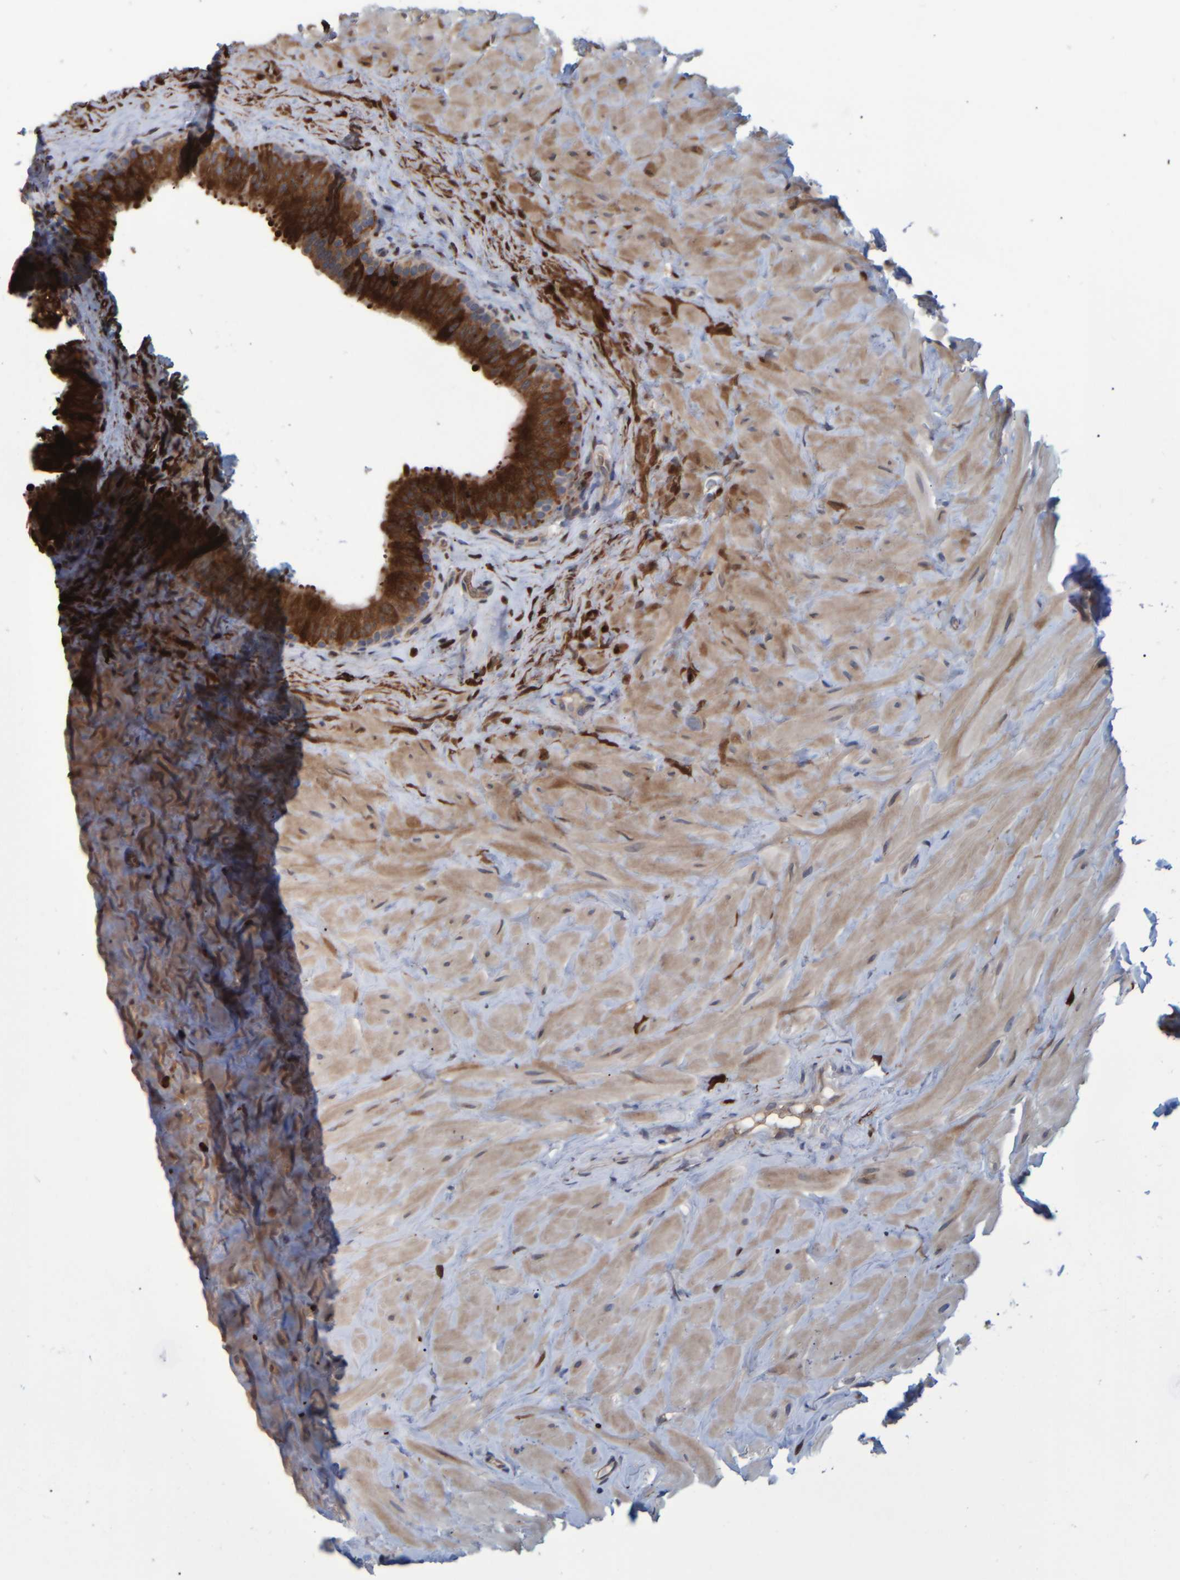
{"staining": {"intensity": "strong", "quantity": ">75%", "location": "cytoplasmic/membranous"}, "tissue": "epididymis", "cell_type": "Glandular cells", "image_type": "normal", "snomed": [{"axis": "morphology", "description": "Normal tissue, NOS"}, {"axis": "topography", "description": "Vascular tissue"}, {"axis": "topography", "description": "Epididymis"}], "caption": "Immunohistochemistry (IHC) photomicrograph of benign epididymis: epididymis stained using IHC displays high levels of strong protein expression localized specifically in the cytoplasmic/membranous of glandular cells, appearing as a cytoplasmic/membranous brown color.", "gene": "SPAG5", "patient": {"sex": "male", "age": 49}}